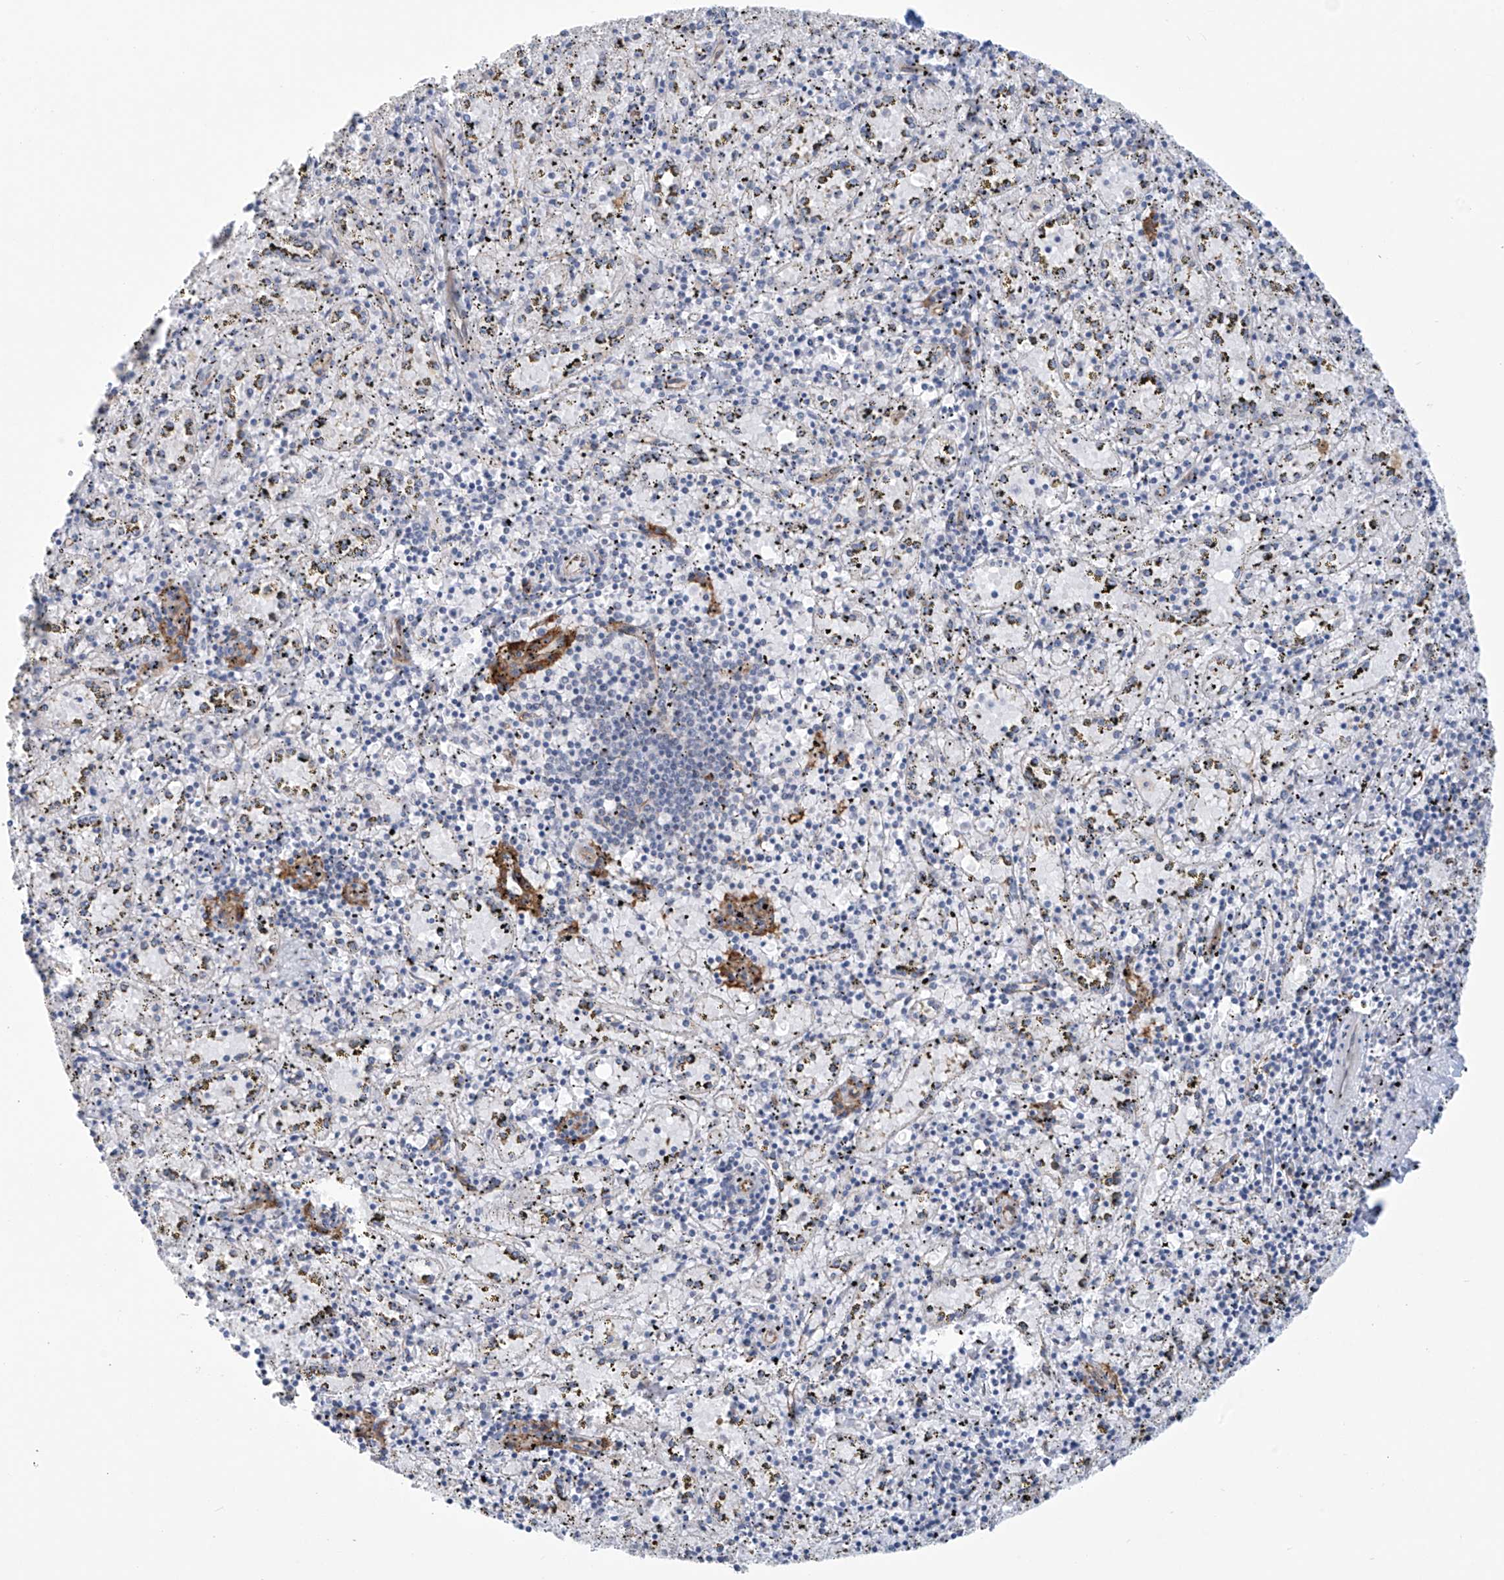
{"staining": {"intensity": "negative", "quantity": "none", "location": "none"}, "tissue": "spleen", "cell_type": "Cells in red pulp", "image_type": "normal", "snomed": [{"axis": "morphology", "description": "Normal tissue, NOS"}, {"axis": "topography", "description": "Spleen"}], "caption": "IHC of unremarkable spleen demonstrates no staining in cells in red pulp.", "gene": "ABHD13", "patient": {"sex": "male", "age": 11}}